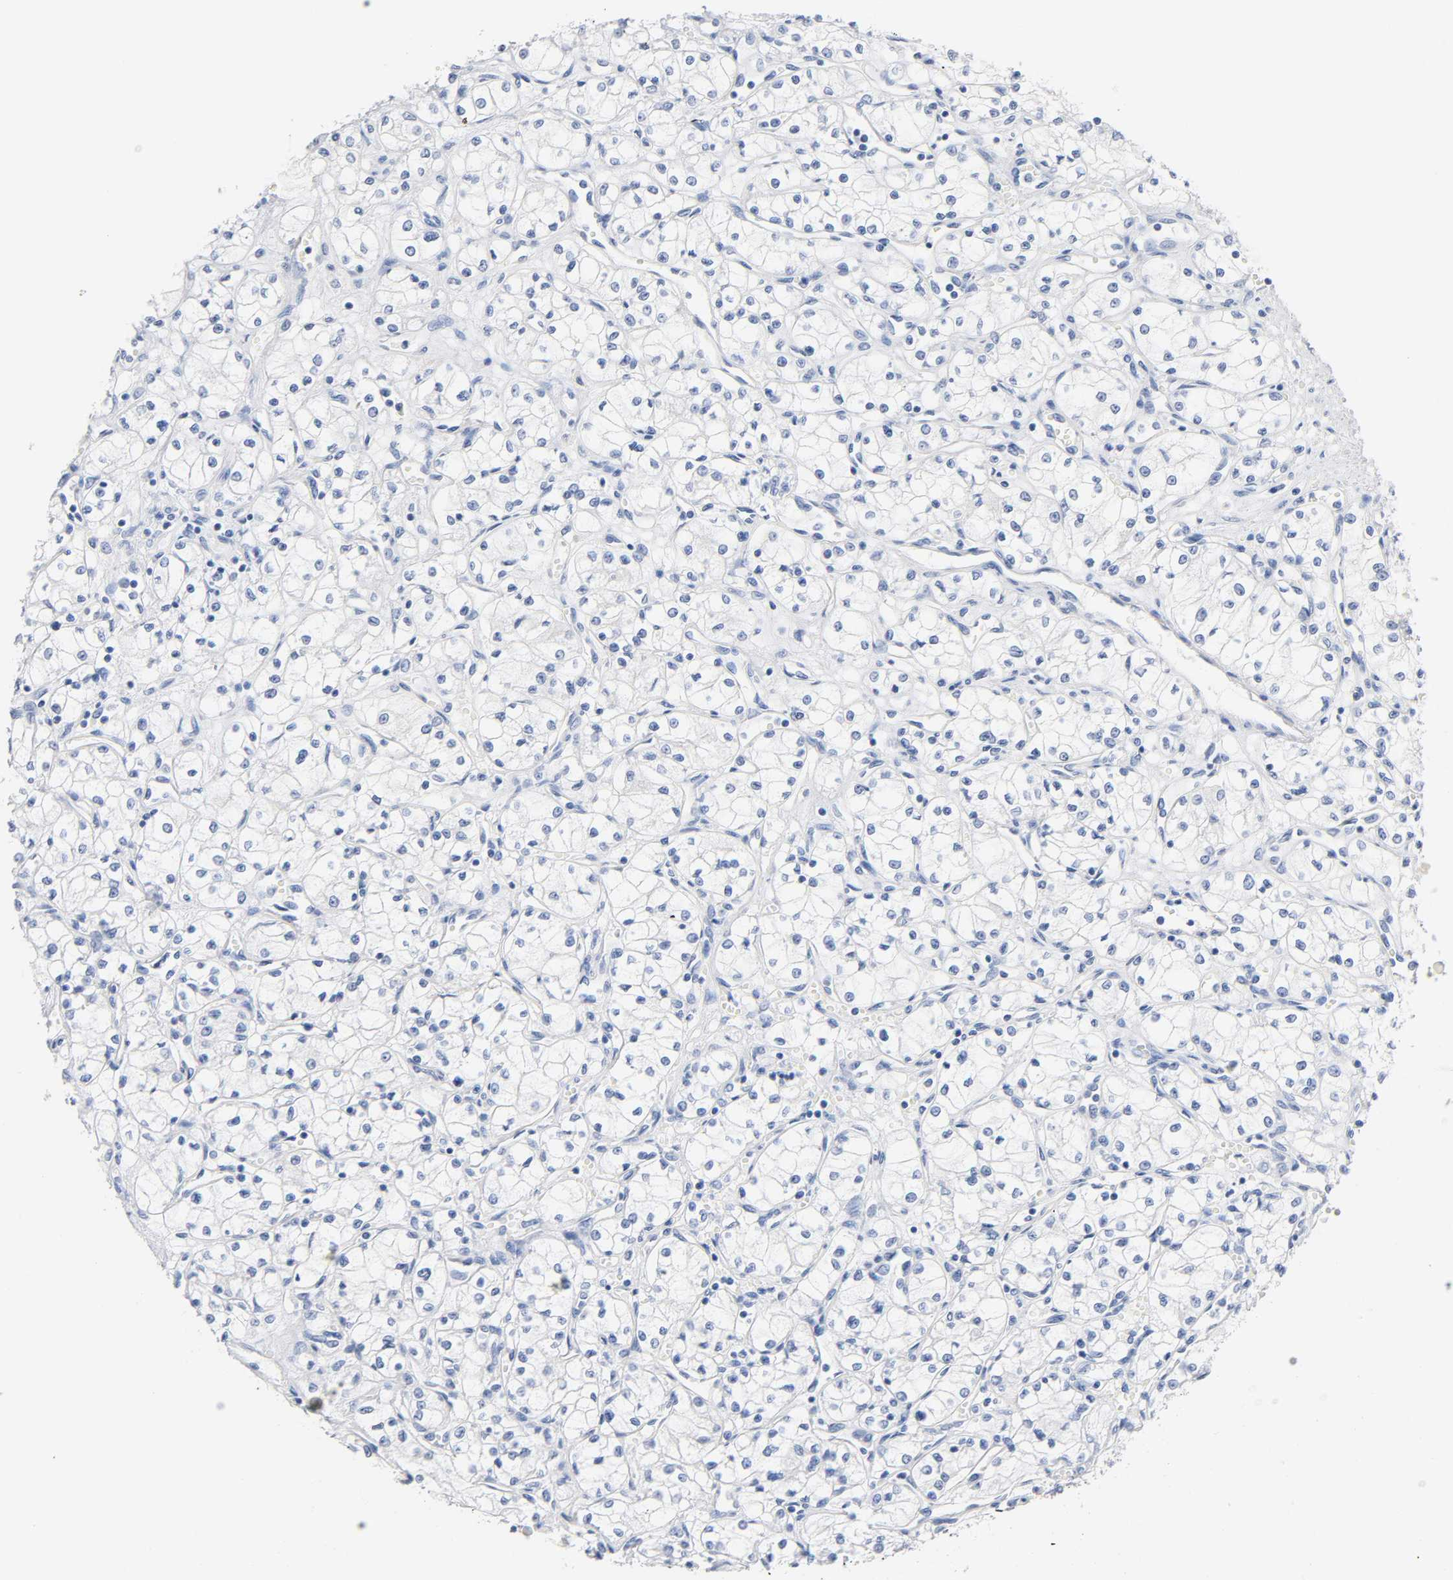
{"staining": {"intensity": "negative", "quantity": "none", "location": "none"}, "tissue": "renal cancer", "cell_type": "Tumor cells", "image_type": "cancer", "snomed": [{"axis": "morphology", "description": "Normal tissue, NOS"}, {"axis": "morphology", "description": "Adenocarcinoma, NOS"}, {"axis": "topography", "description": "Kidney"}], "caption": "IHC of human renal cancer (adenocarcinoma) exhibits no staining in tumor cells.", "gene": "MALT1", "patient": {"sex": "male", "age": 59}}